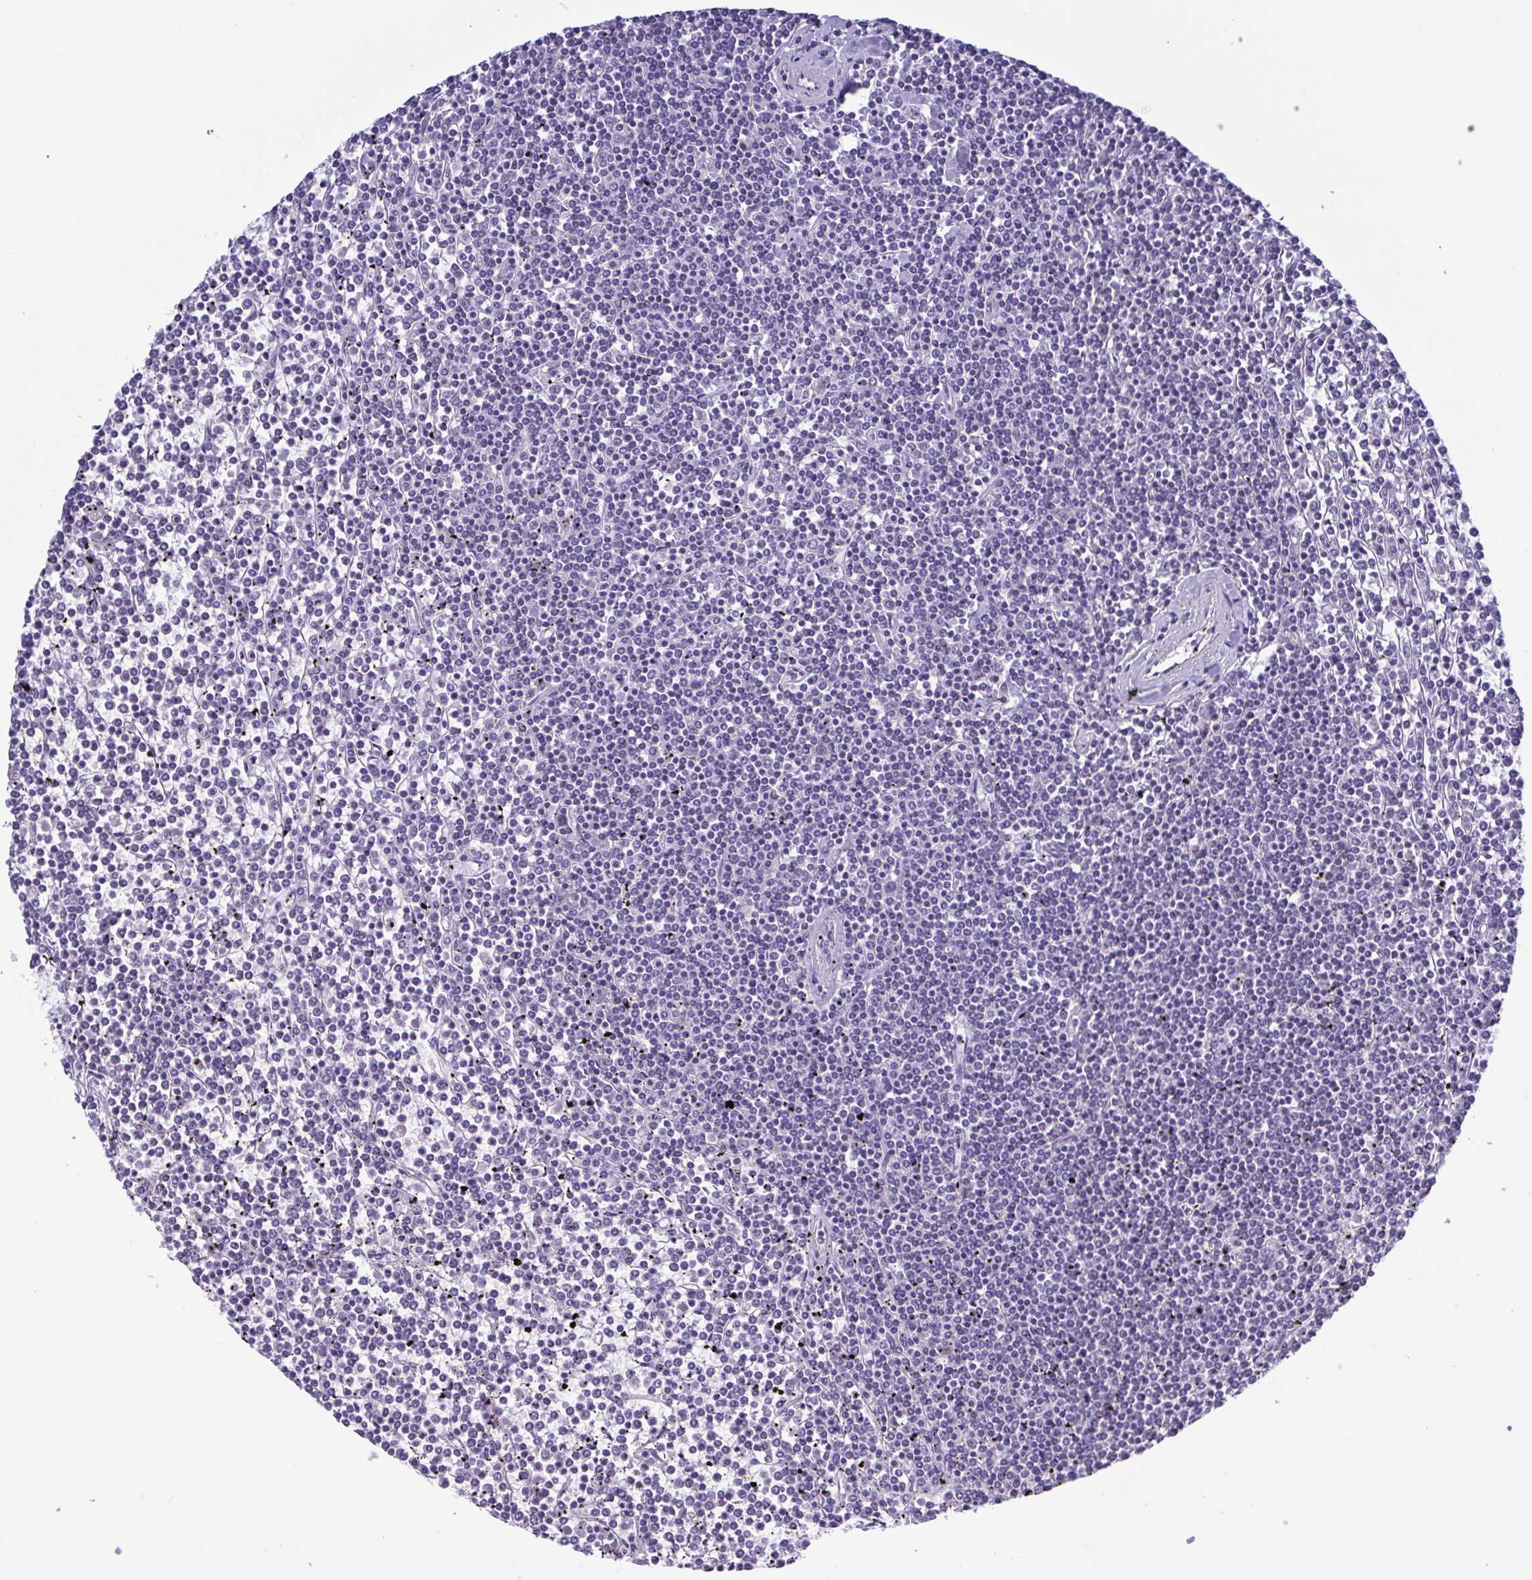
{"staining": {"intensity": "negative", "quantity": "none", "location": "none"}, "tissue": "lymphoma", "cell_type": "Tumor cells", "image_type": "cancer", "snomed": [{"axis": "morphology", "description": "Malignant lymphoma, non-Hodgkin's type, Low grade"}, {"axis": "topography", "description": "Spleen"}], "caption": "An immunohistochemistry image of lymphoma is shown. There is no staining in tumor cells of lymphoma.", "gene": "LDHC", "patient": {"sex": "female", "age": 19}}